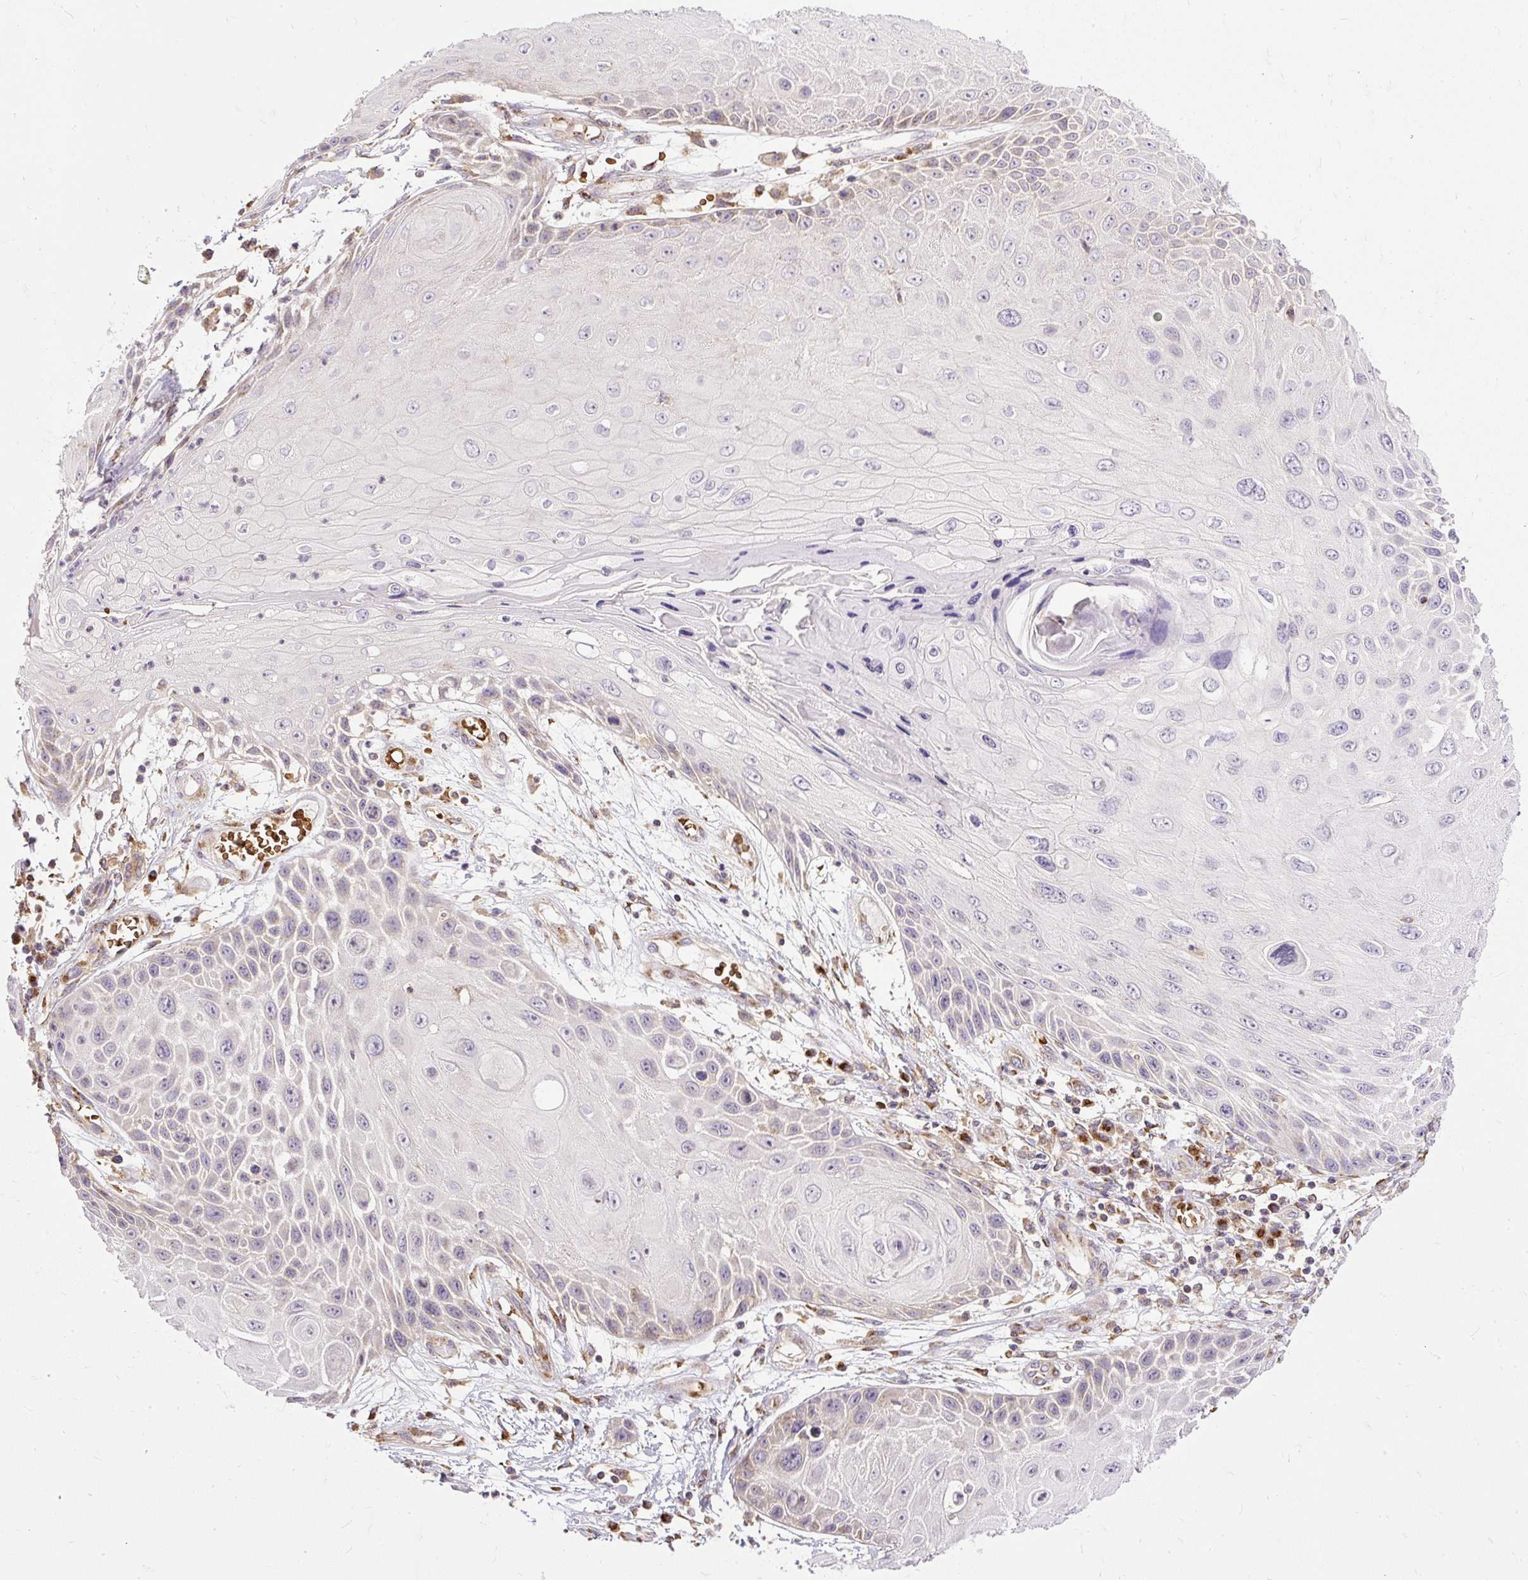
{"staining": {"intensity": "negative", "quantity": "none", "location": "none"}, "tissue": "skin cancer", "cell_type": "Tumor cells", "image_type": "cancer", "snomed": [{"axis": "morphology", "description": "Squamous cell carcinoma, NOS"}, {"axis": "topography", "description": "Skin"}, {"axis": "topography", "description": "Vulva"}], "caption": "The micrograph exhibits no staining of tumor cells in skin squamous cell carcinoma.", "gene": "SMC4", "patient": {"sex": "female", "age": 44}}